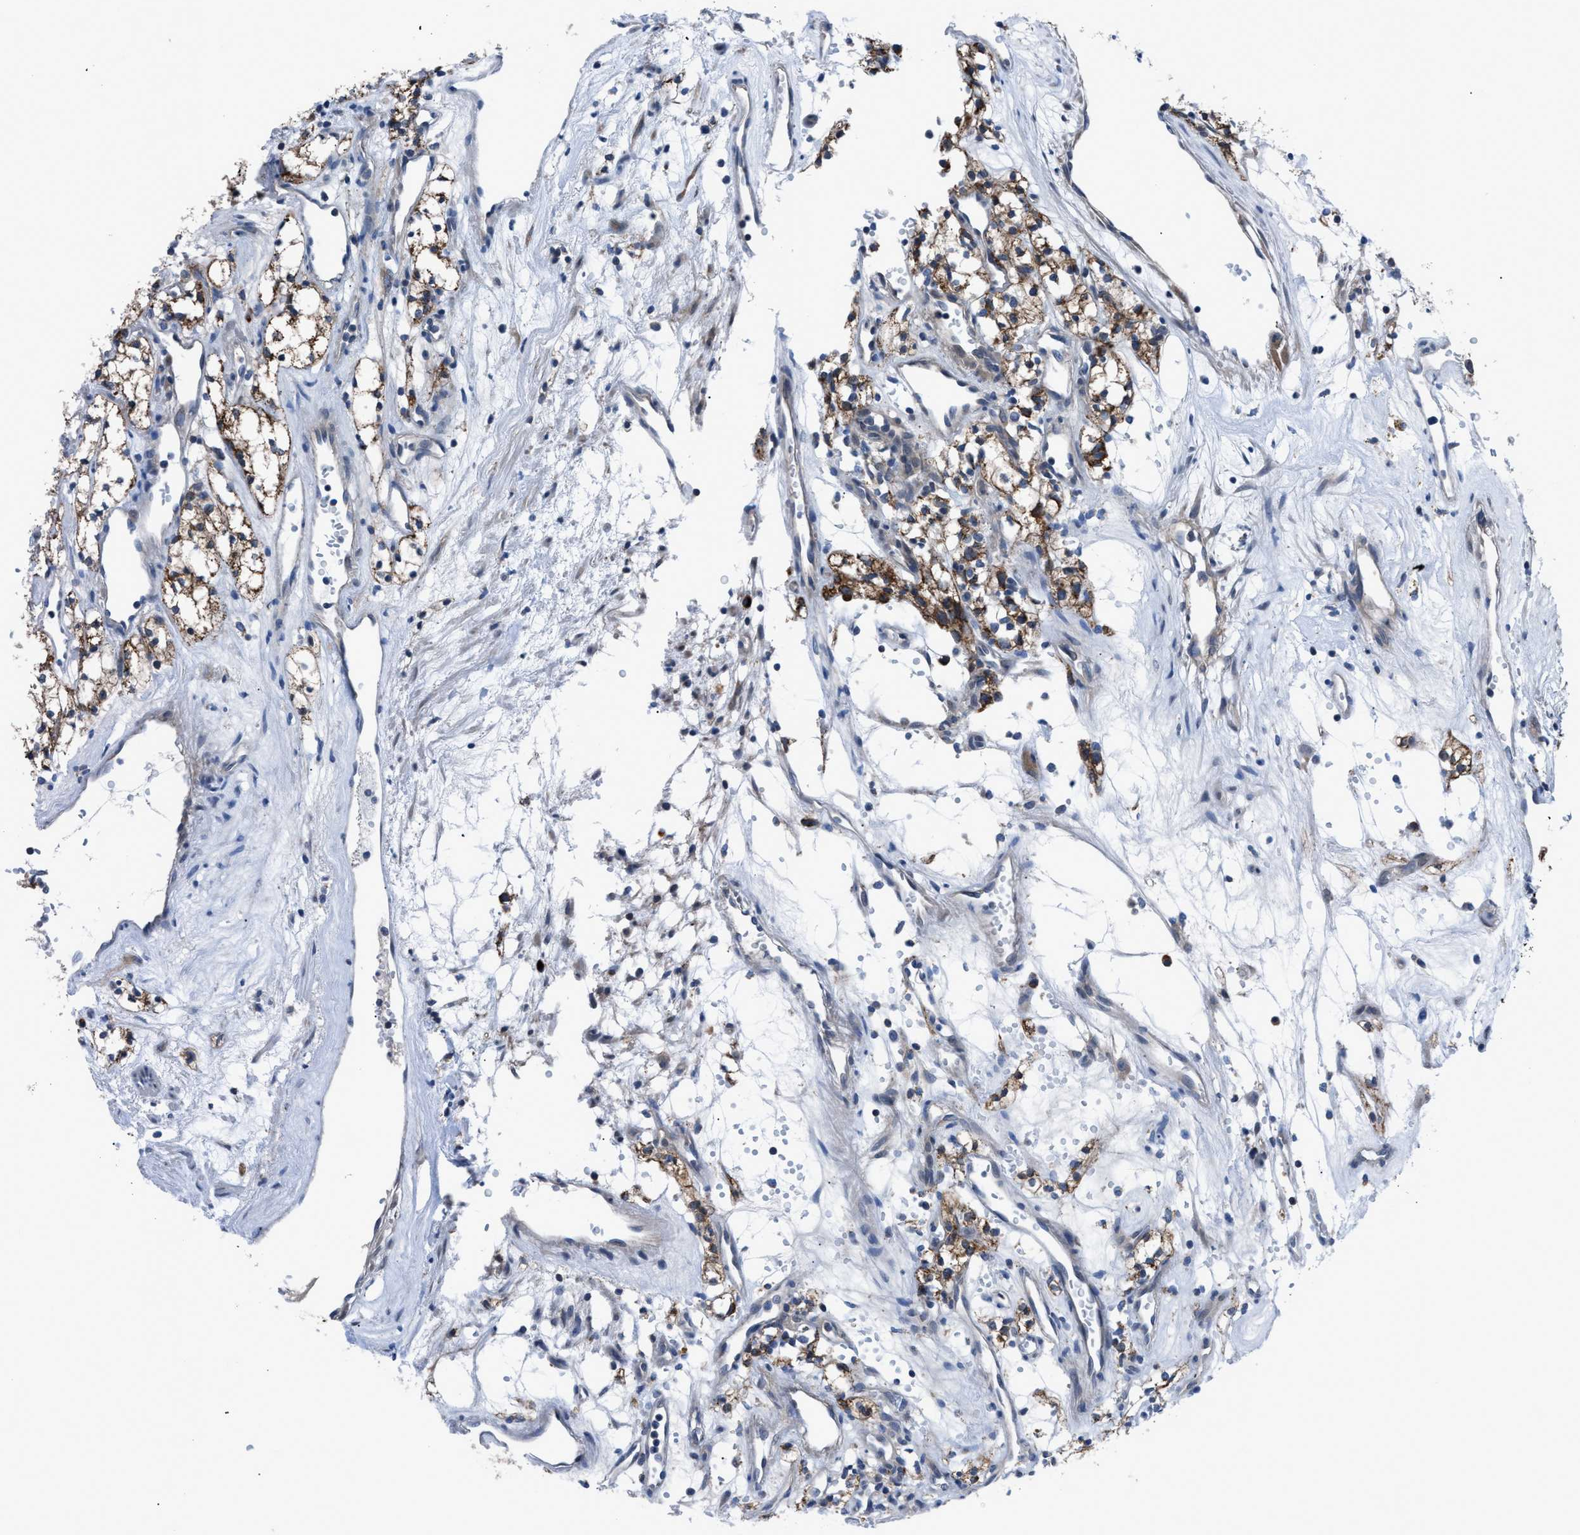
{"staining": {"intensity": "moderate", "quantity": ">75%", "location": "cytoplasmic/membranous"}, "tissue": "renal cancer", "cell_type": "Tumor cells", "image_type": "cancer", "snomed": [{"axis": "morphology", "description": "Adenocarcinoma, NOS"}, {"axis": "topography", "description": "Kidney"}], "caption": "Human renal cancer (adenocarcinoma) stained with a protein marker displays moderate staining in tumor cells.", "gene": "TMEM45B", "patient": {"sex": "male", "age": 59}}